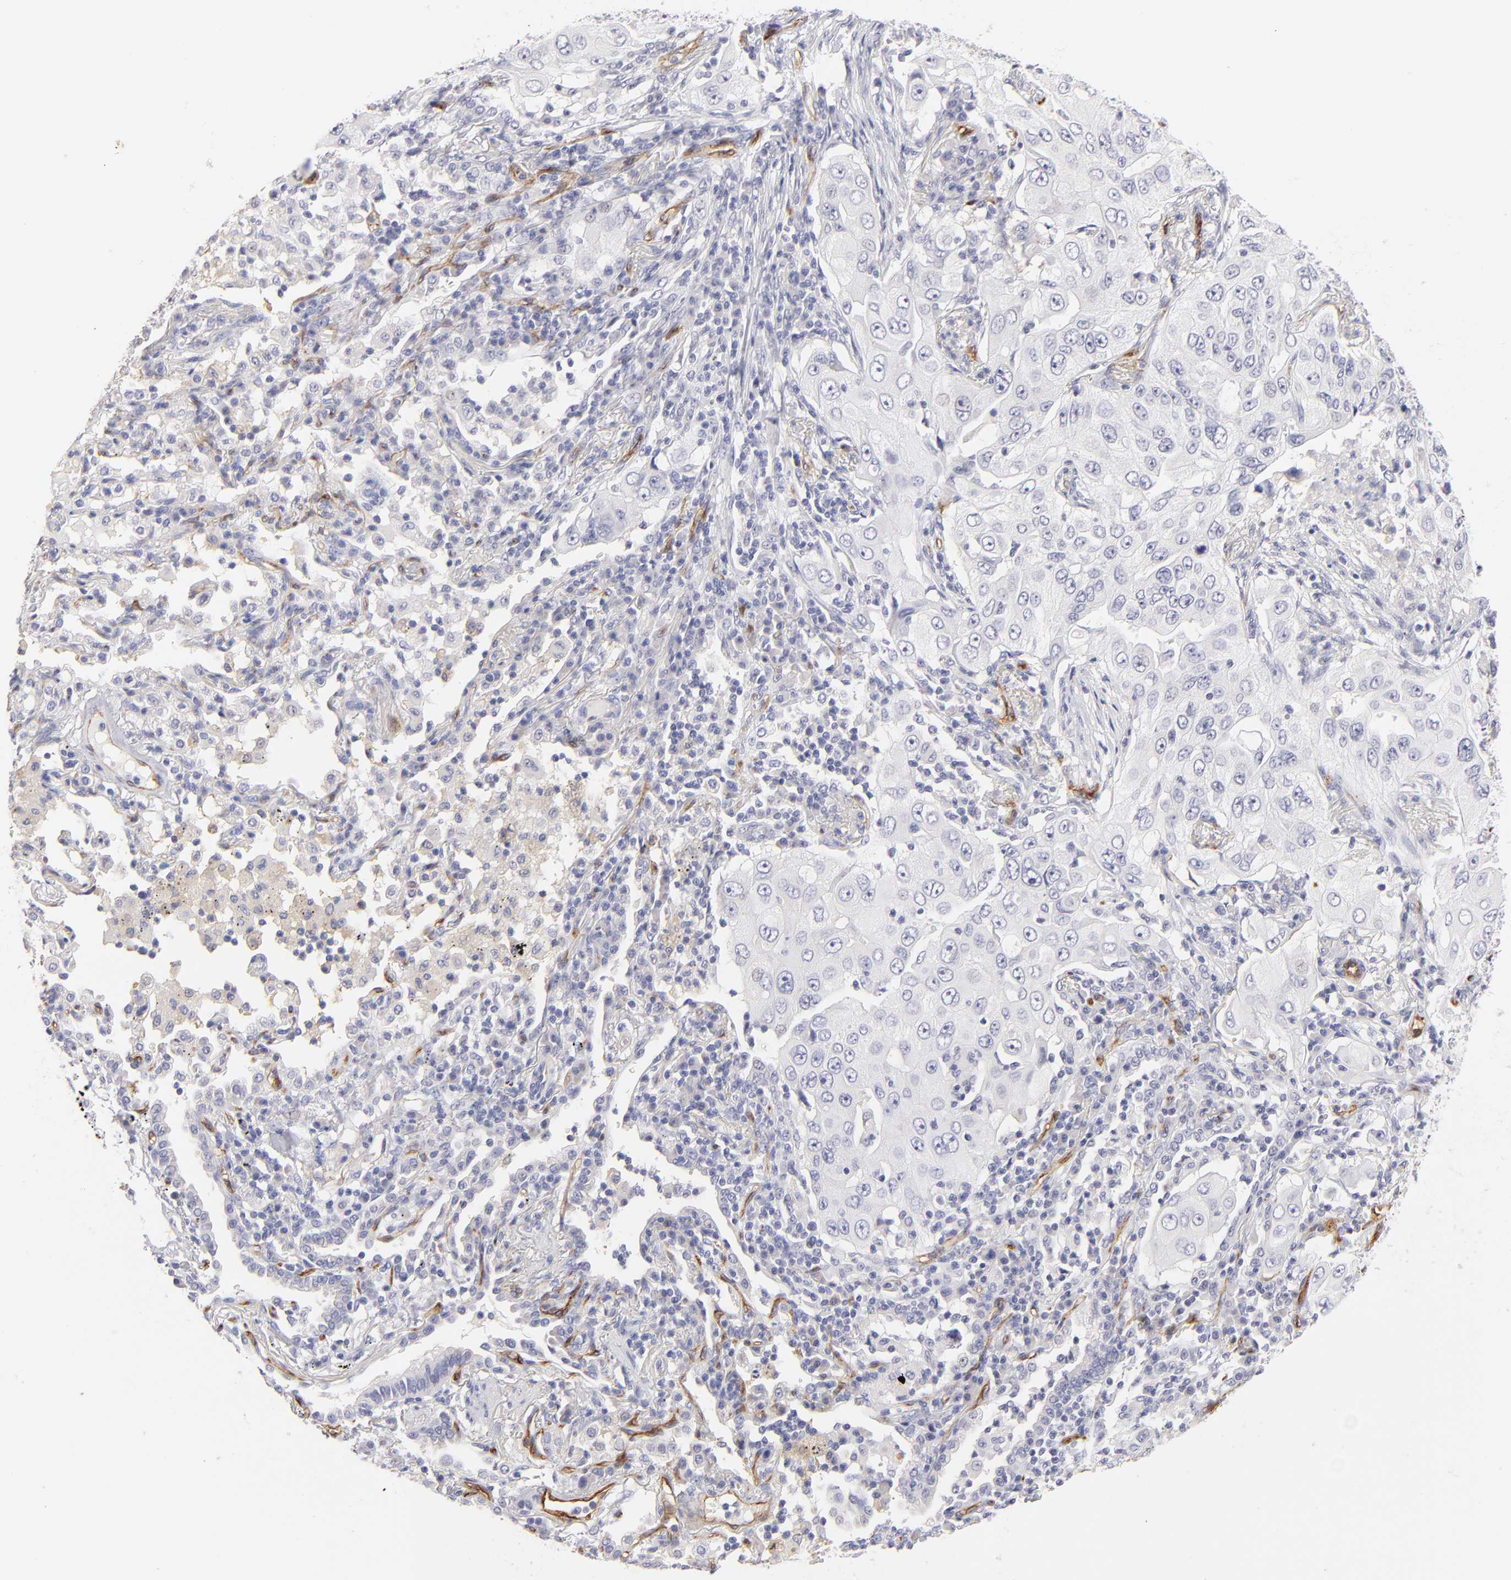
{"staining": {"intensity": "negative", "quantity": "none", "location": "none"}, "tissue": "lung cancer", "cell_type": "Tumor cells", "image_type": "cancer", "snomed": [{"axis": "morphology", "description": "Adenocarcinoma, NOS"}, {"axis": "topography", "description": "Lung"}], "caption": "Immunohistochemistry of lung cancer (adenocarcinoma) displays no expression in tumor cells.", "gene": "PLVAP", "patient": {"sex": "male", "age": 84}}